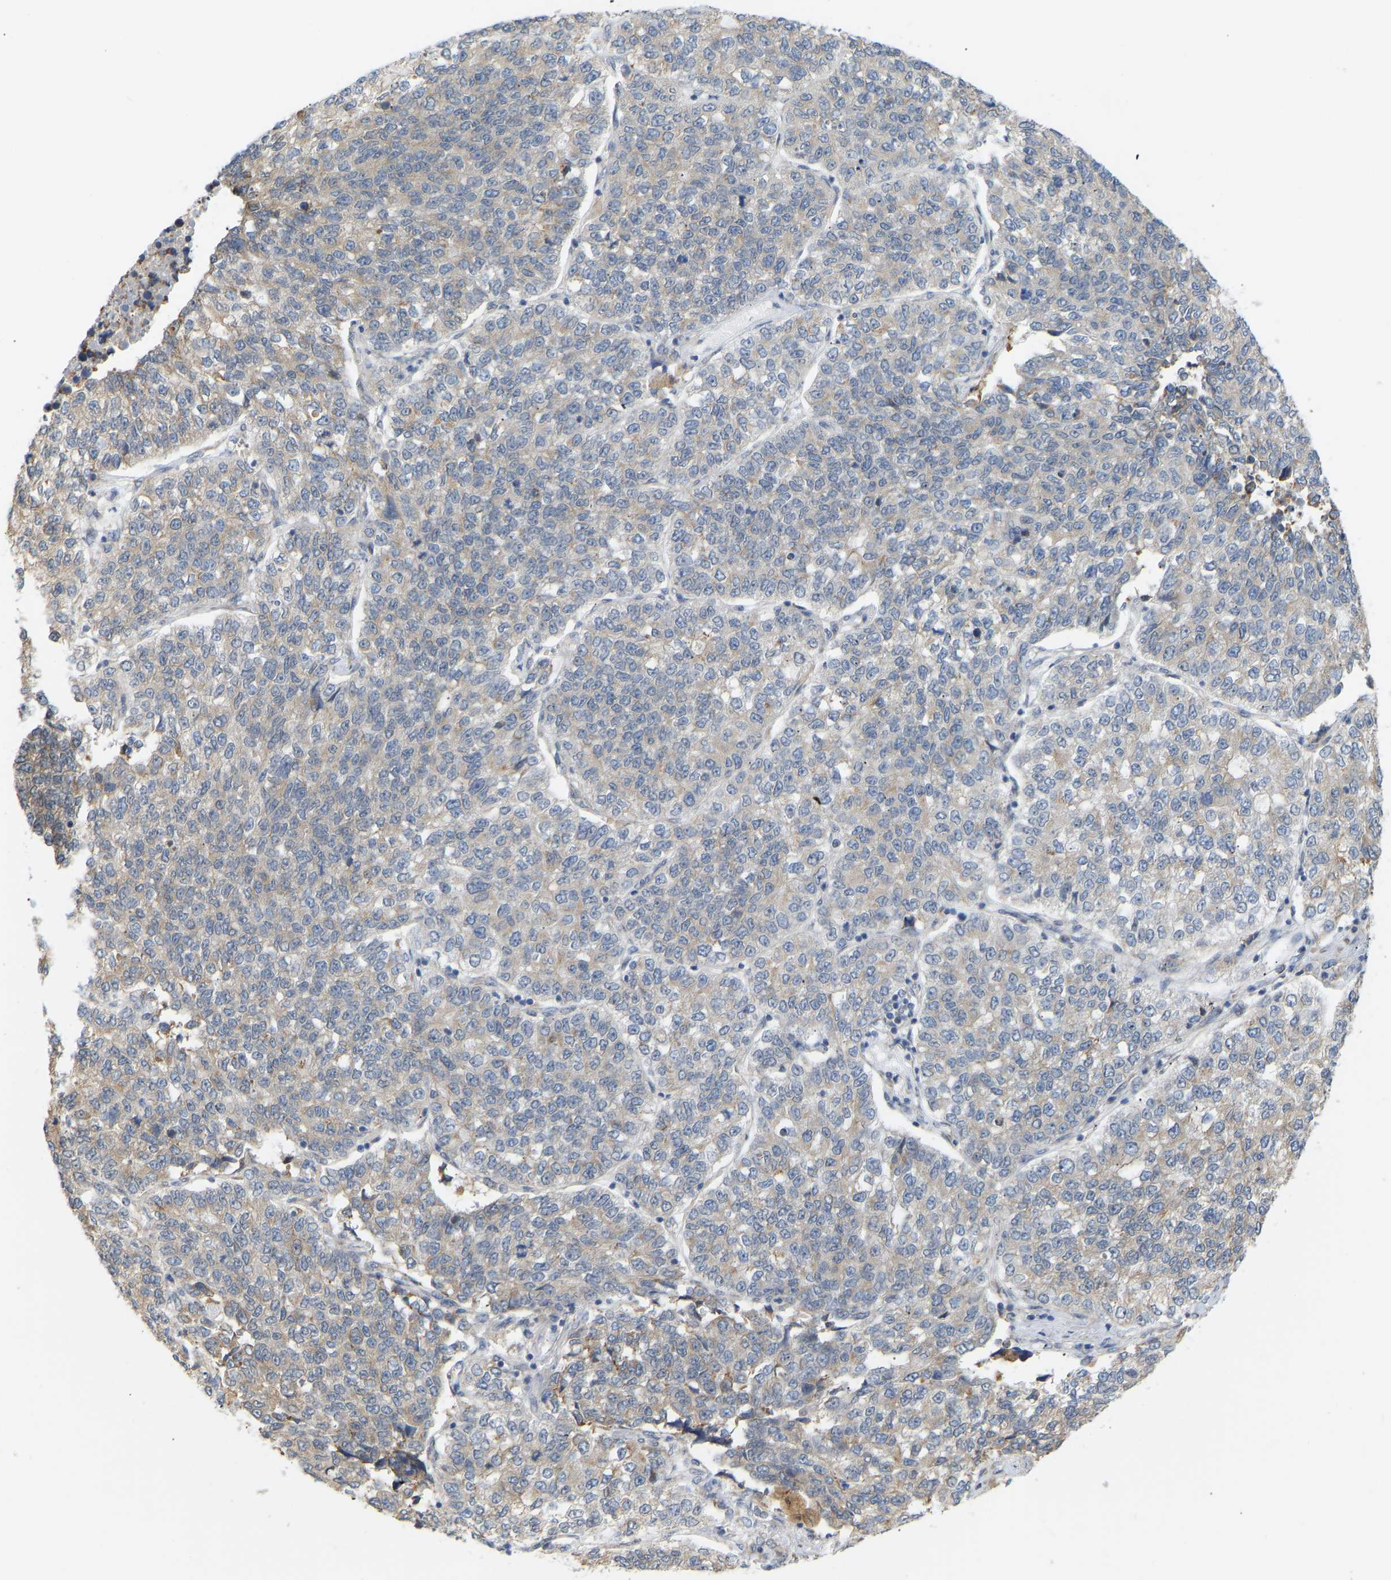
{"staining": {"intensity": "weak", "quantity": "<25%", "location": "cytoplasmic/membranous"}, "tissue": "lung cancer", "cell_type": "Tumor cells", "image_type": "cancer", "snomed": [{"axis": "morphology", "description": "Adenocarcinoma, NOS"}, {"axis": "topography", "description": "Lung"}], "caption": "Lung cancer stained for a protein using IHC reveals no staining tumor cells.", "gene": "BEND3", "patient": {"sex": "male", "age": 49}}